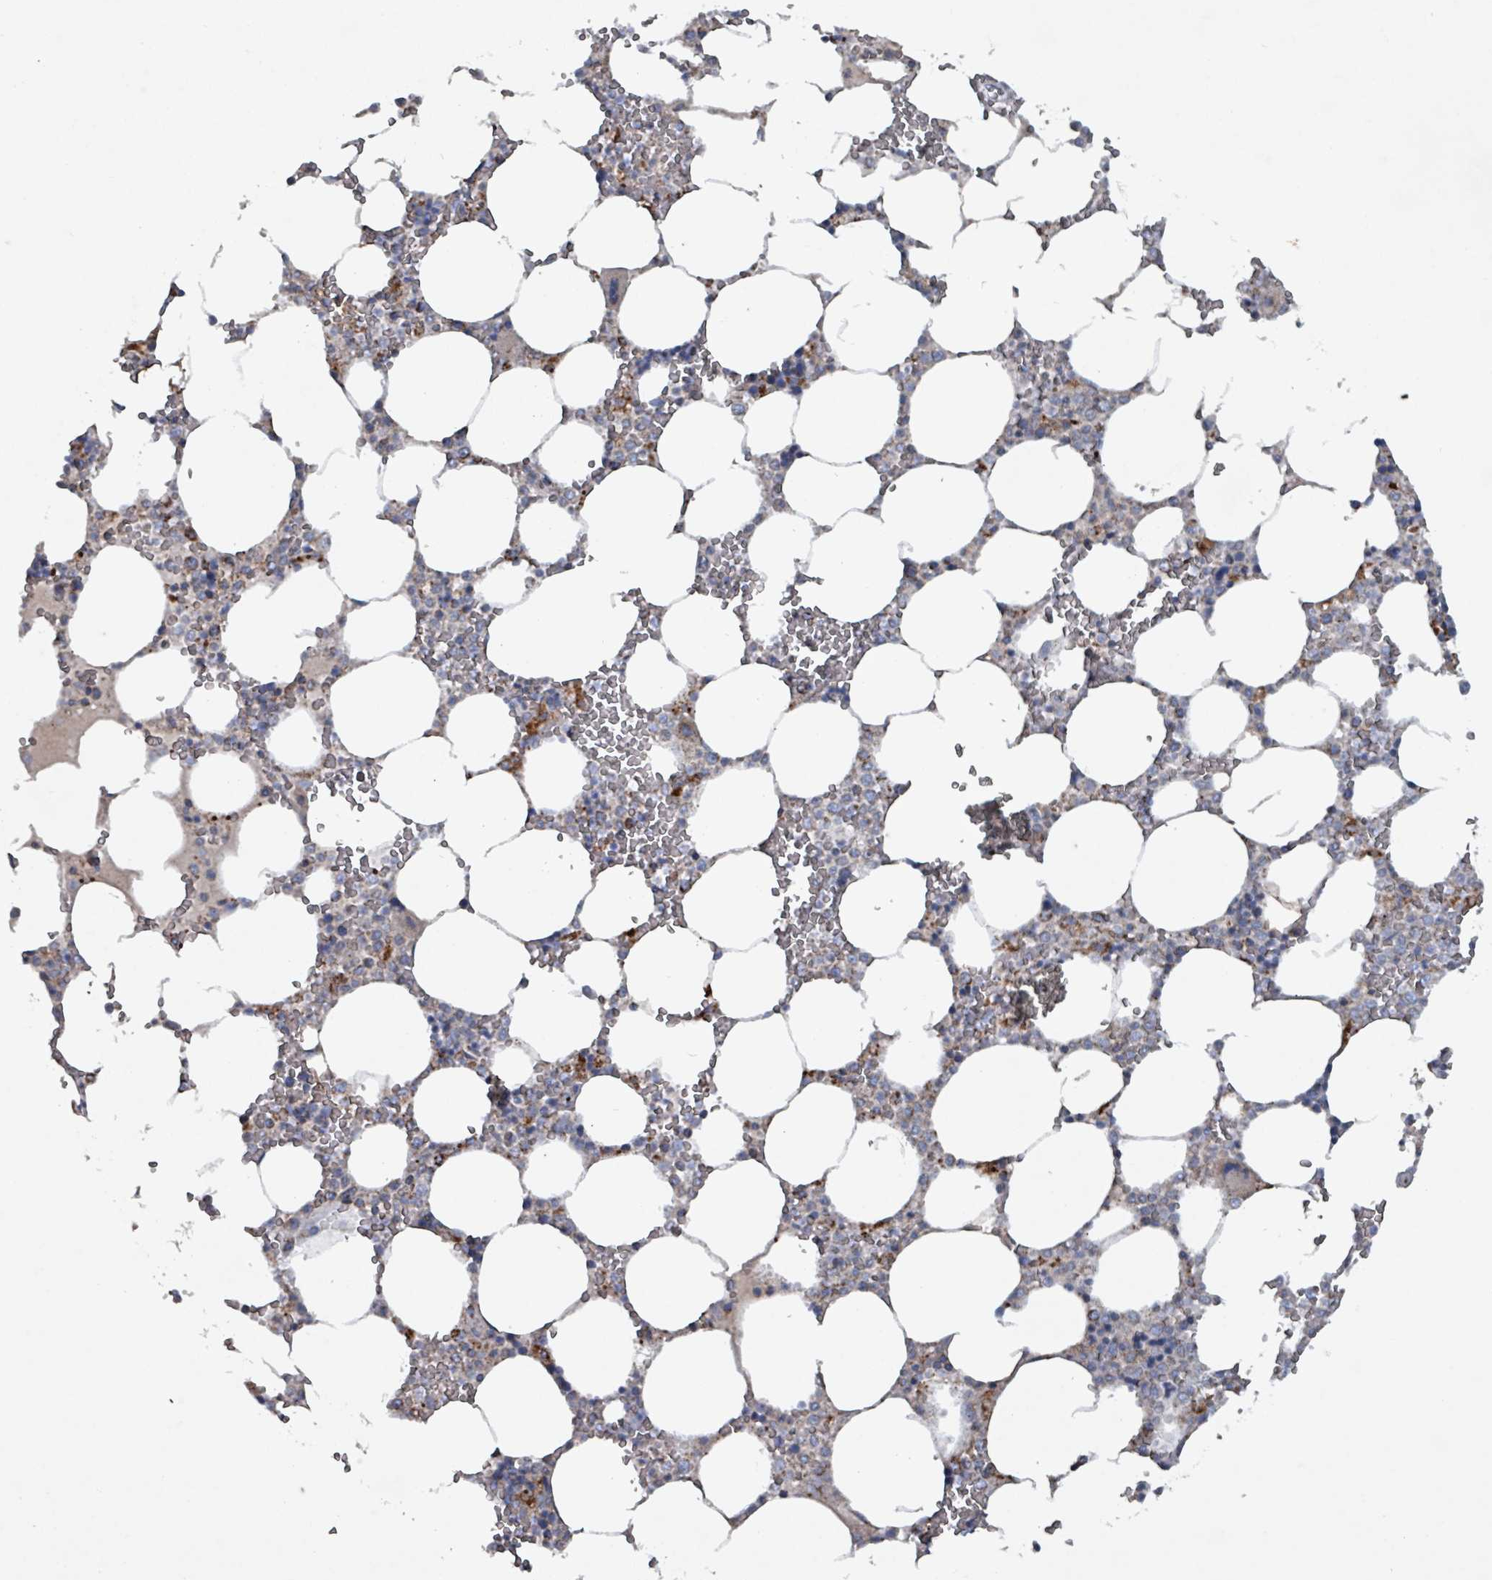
{"staining": {"intensity": "moderate", "quantity": "<25%", "location": "cytoplasmic/membranous"}, "tissue": "bone marrow", "cell_type": "Hematopoietic cells", "image_type": "normal", "snomed": [{"axis": "morphology", "description": "Normal tissue, NOS"}, {"axis": "topography", "description": "Bone marrow"}], "caption": "A brown stain highlights moderate cytoplasmic/membranous expression of a protein in hematopoietic cells of normal human bone marrow. Immunohistochemistry (ihc) stains the protein of interest in brown and the nuclei are stained blue.", "gene": "ABHD18", "patient": {"sex": "male", "age": 64}}